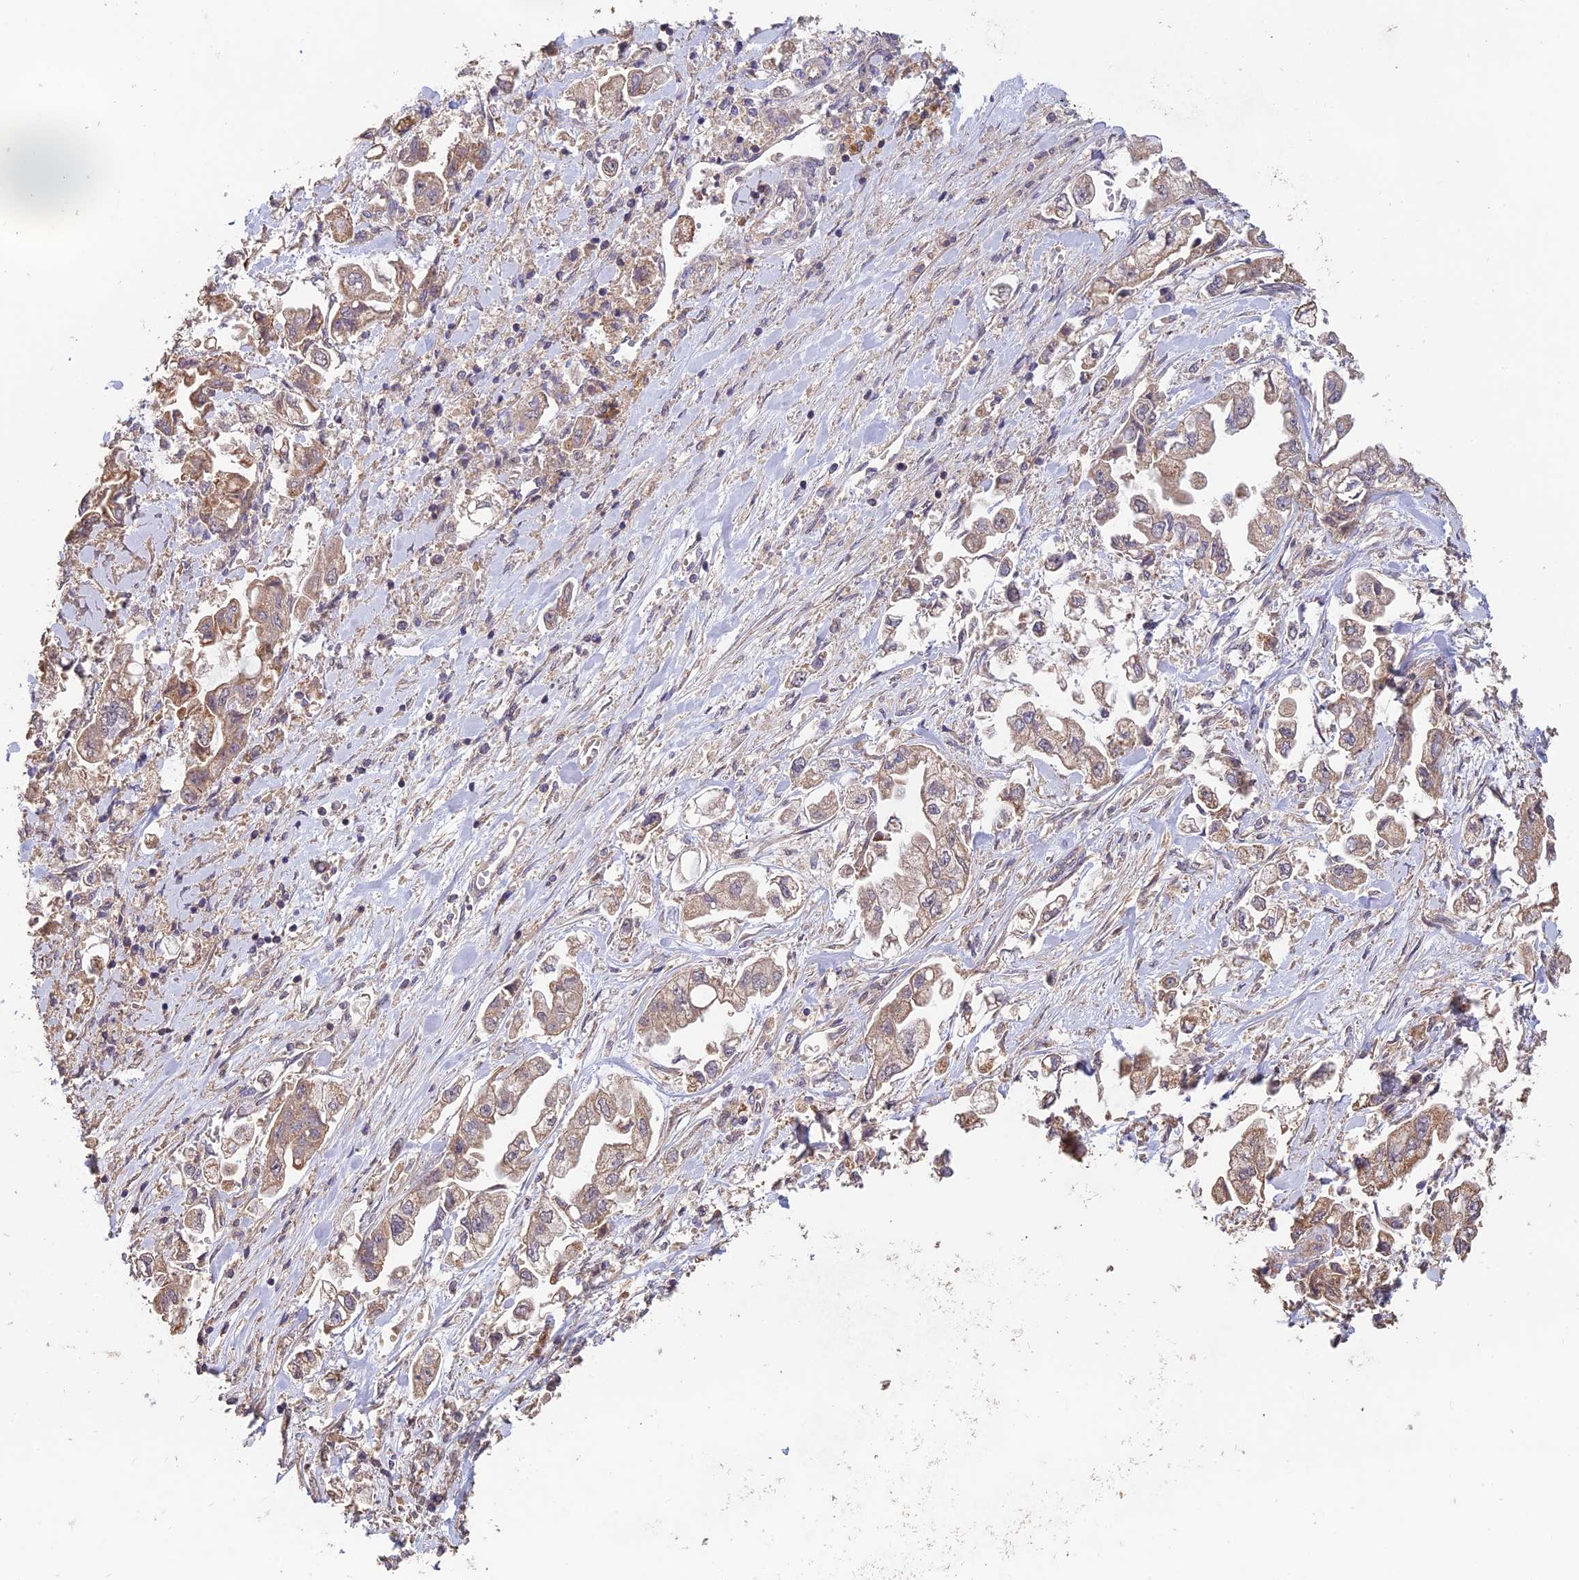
{"staining": {"intensity": "moderate", "quantity": ">75%", "location": "cytoplasmic/membranous"}, "tissue": "stomach cancer", "cell_type": "Tumor cells", "image_type": "cancer", "snomed": [{"axis": "morphology", "description": "Adenocarcinoma, NOS"}, {"axis": "topography", "description": "Stomach"}], "caption": "Immunohistochemical staining of human stomach adenocarcinoma displays medium levels of moderate cytoplasmic/membranous staining in about >75% of tumor cells.", "gene": "SHISA5", "patient": {"sex": "male", "age": 62}}